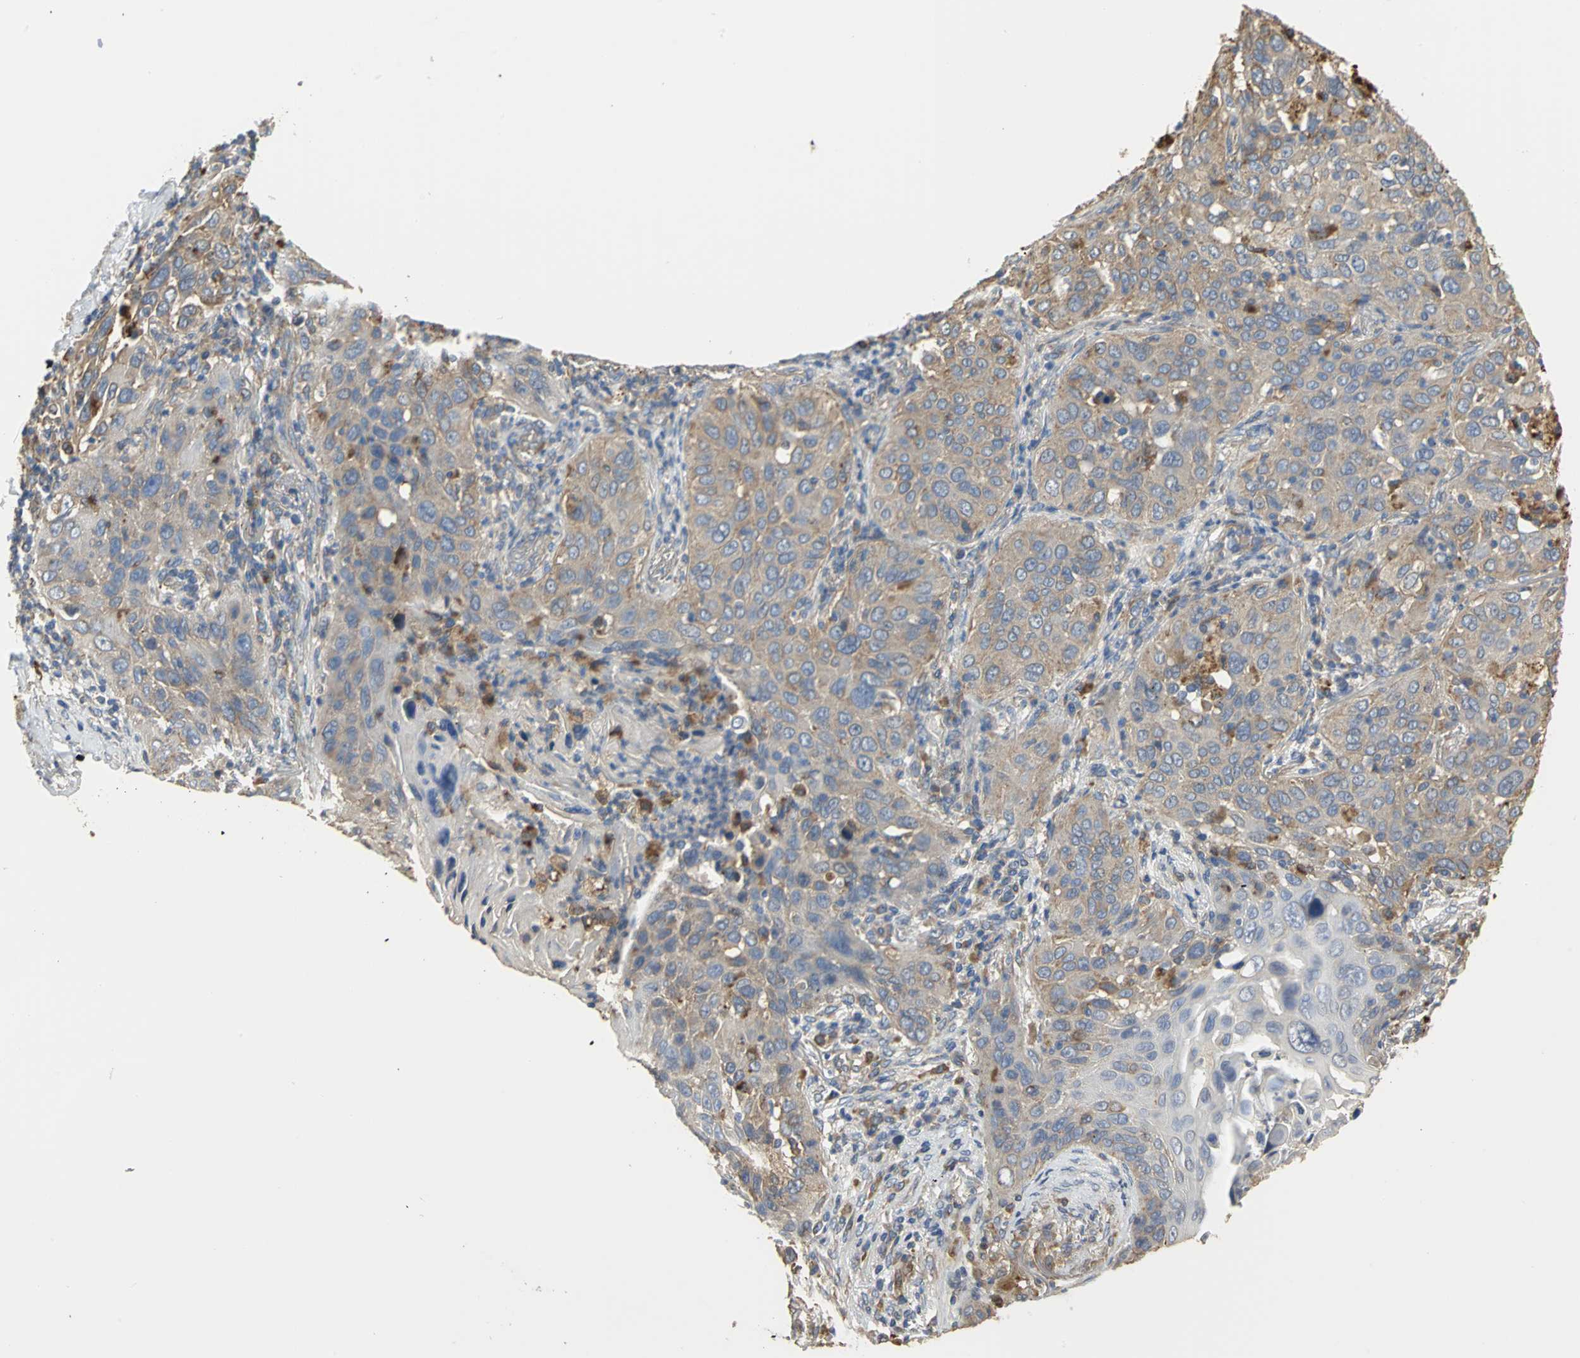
{"staining": {"intensity": "moderate", "quantity": ">75%", "location": "cytoplasmic/membranous"}, "tissue": "lung cancer", "cell_type": "Tumor cells", "image_type": "cancer", "snomed": [{"axis": "morphology", "description": "Squamous cell carcinoma, NOS"}, {"axis": "topography", "description": "Lung"}], "caption": "Immunohistochemistry (IHC) of human lung squamous cell carcinoma demonstrates medium levels of moderate cytoplasmic/membranous staining in approximately >75% of tumor cells.", "gene": "DIAPH2", "patient": {"sex": "female", "age": 67}}